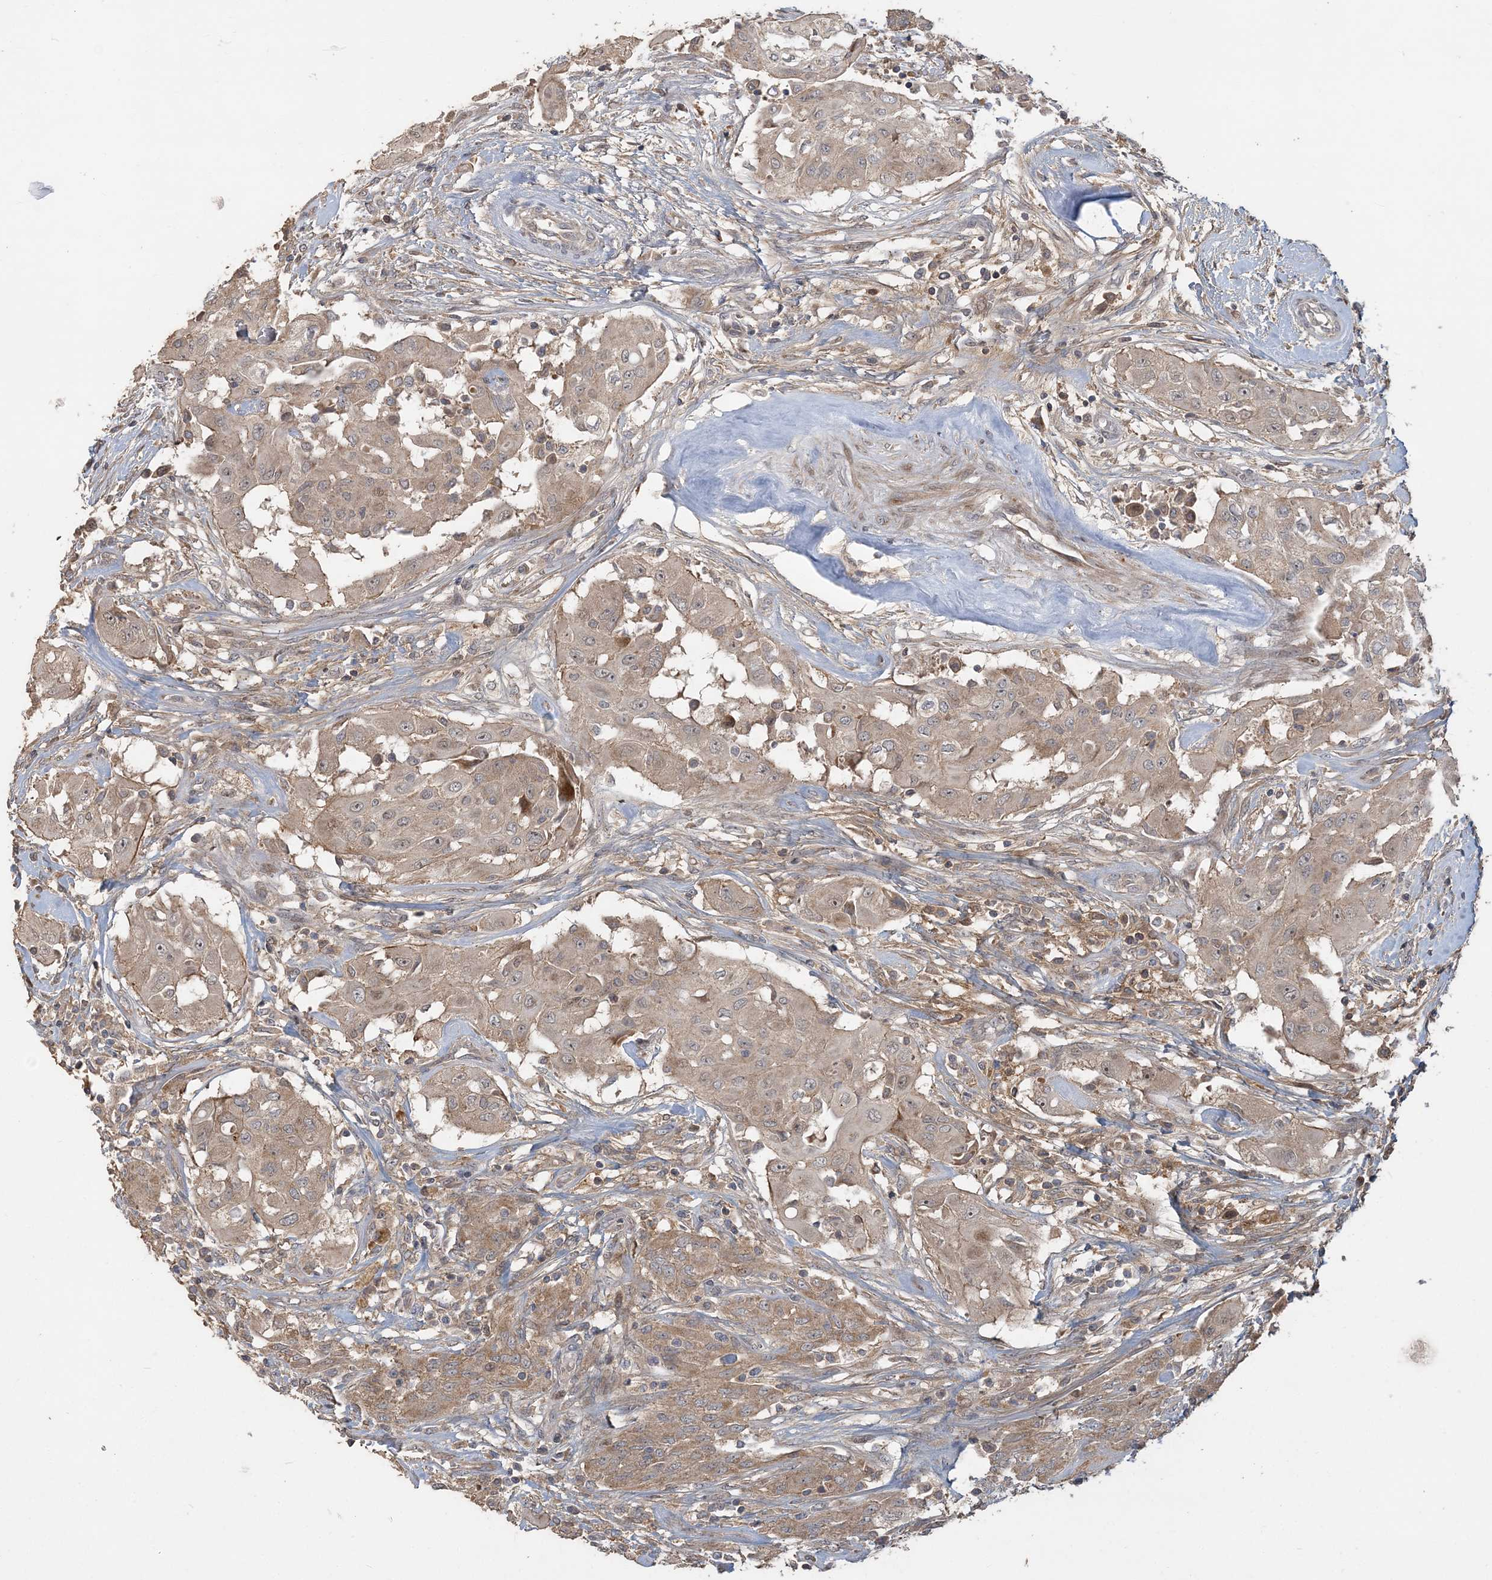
{"staining": {"intensity": "weak", "quantity": ">75%", "location": "cytoplasmic/membranous,nuclear"}, "tissue": "thyroid cancer", "cell_type": "Tumor cells", "image_type": "cancer", "snomed": [{"axis": "morphology", "description": "Papillary adenocarcinoma, NOS"}, {"axis": "topography", "description": "Thyroid gland"}], "caption": "IHC staining of papillary adenocarcinoma (thyroid), which demonstrates low levels of weak cytoplasmic/membranous and nuclear staining in about >75% of tumor cells indicating weak cytoplasmic/membranous and nuclear protein expression. The staining was performed using DAB (brown) for protein detection and nuclei were counterstained in hematoxylin (blue).", "gene": "TRAIP", "patient": {"sex": "female", "age": 59}}